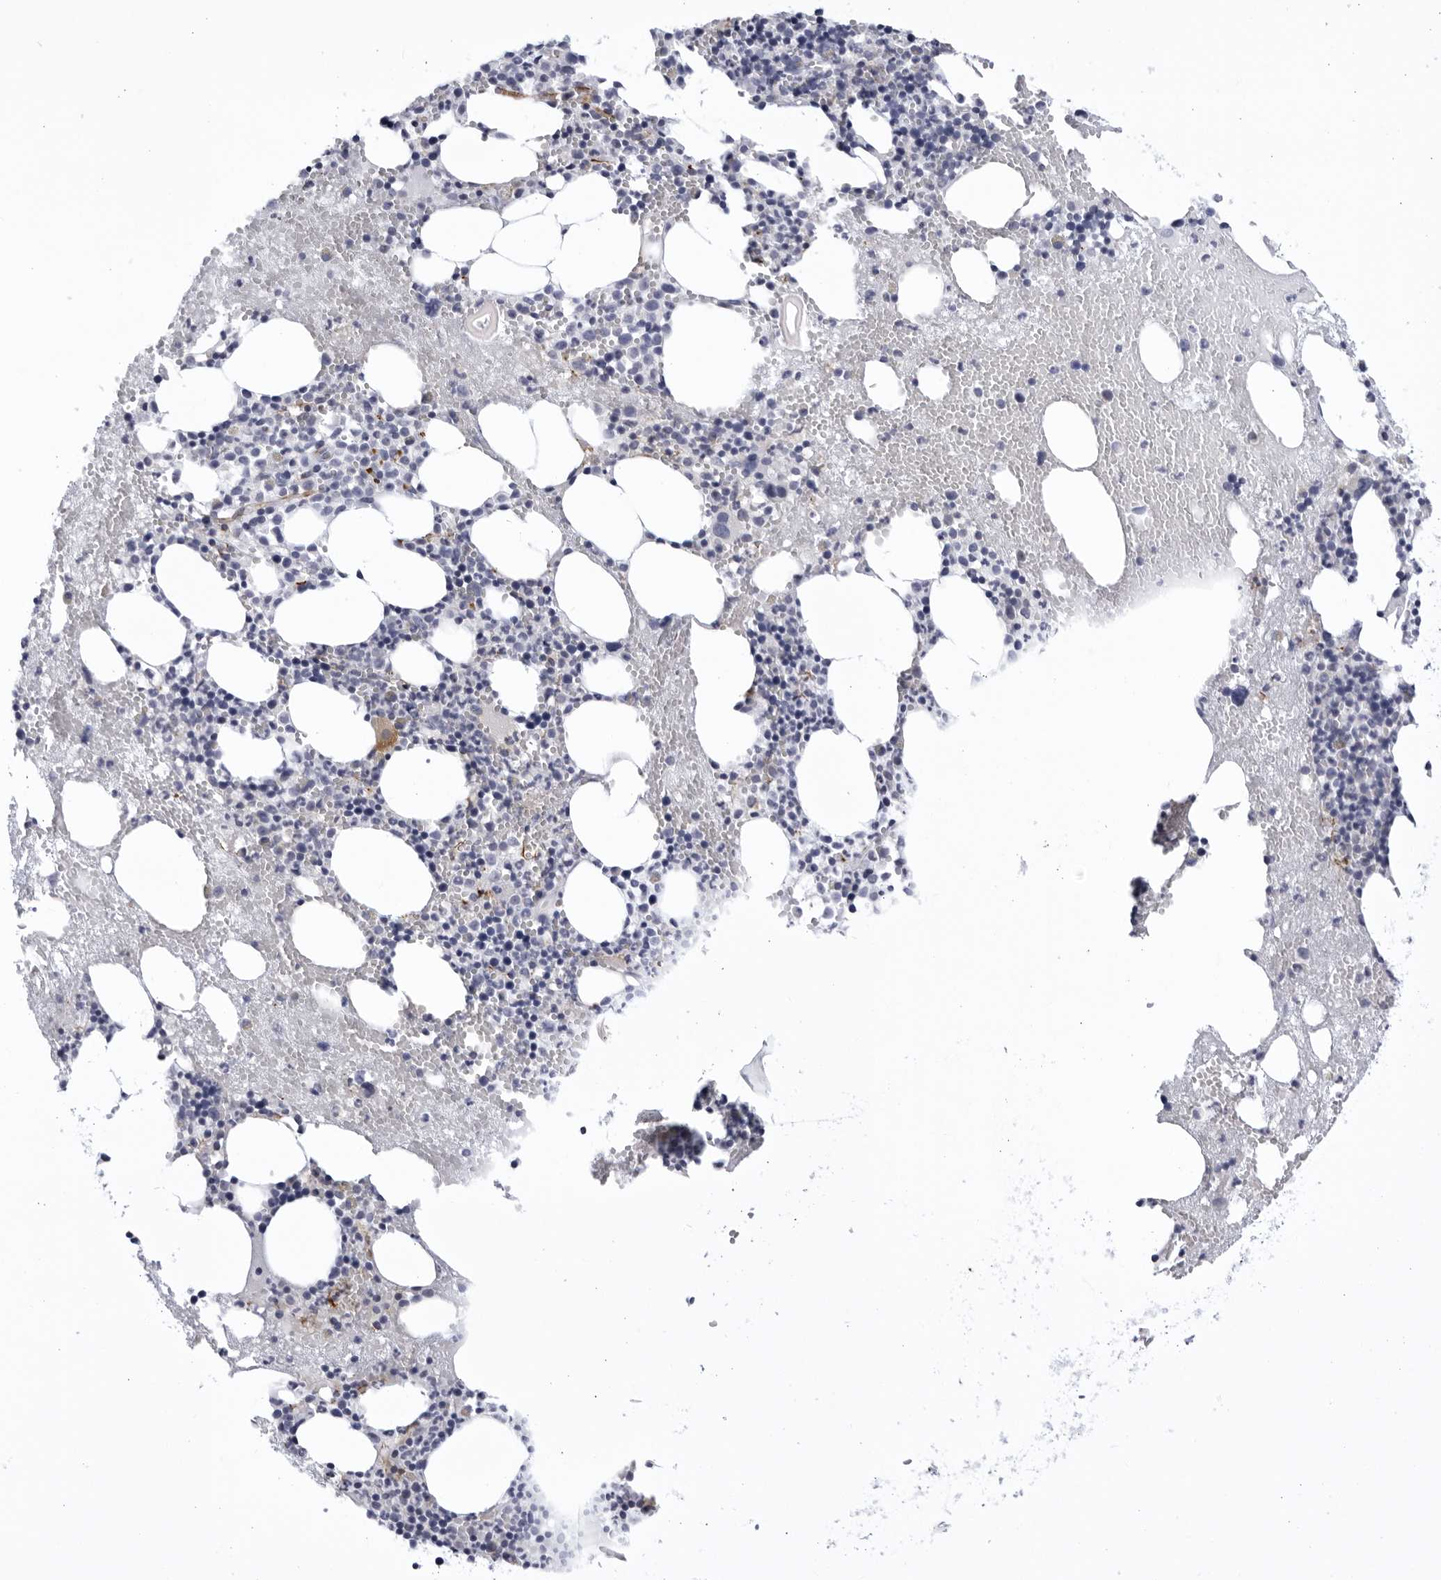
{"staining": {"intensity": "negative", "quantity": "none", "location": "none"}, "tissue": "bone marrow", "cell_type": "Hematopoietic cells", "image_type": "normal", "snomed": [{"axis": "morphology", "description": "Normal tissue, NOS"}, {"axis": "morphology", "description": "Inflammation, NOS"}, {"axis": "topography", "description": "Bone marrow"}], "caption": "Hematopoietic cells are negative for protein expression in unremarkable human bone marrow. The staining is performed using DAB brown chromogen with nuclei counter-stained in using hematoxylin.", "gene": "CCDC181", "patient": {"sex": "female", "age": 48}}